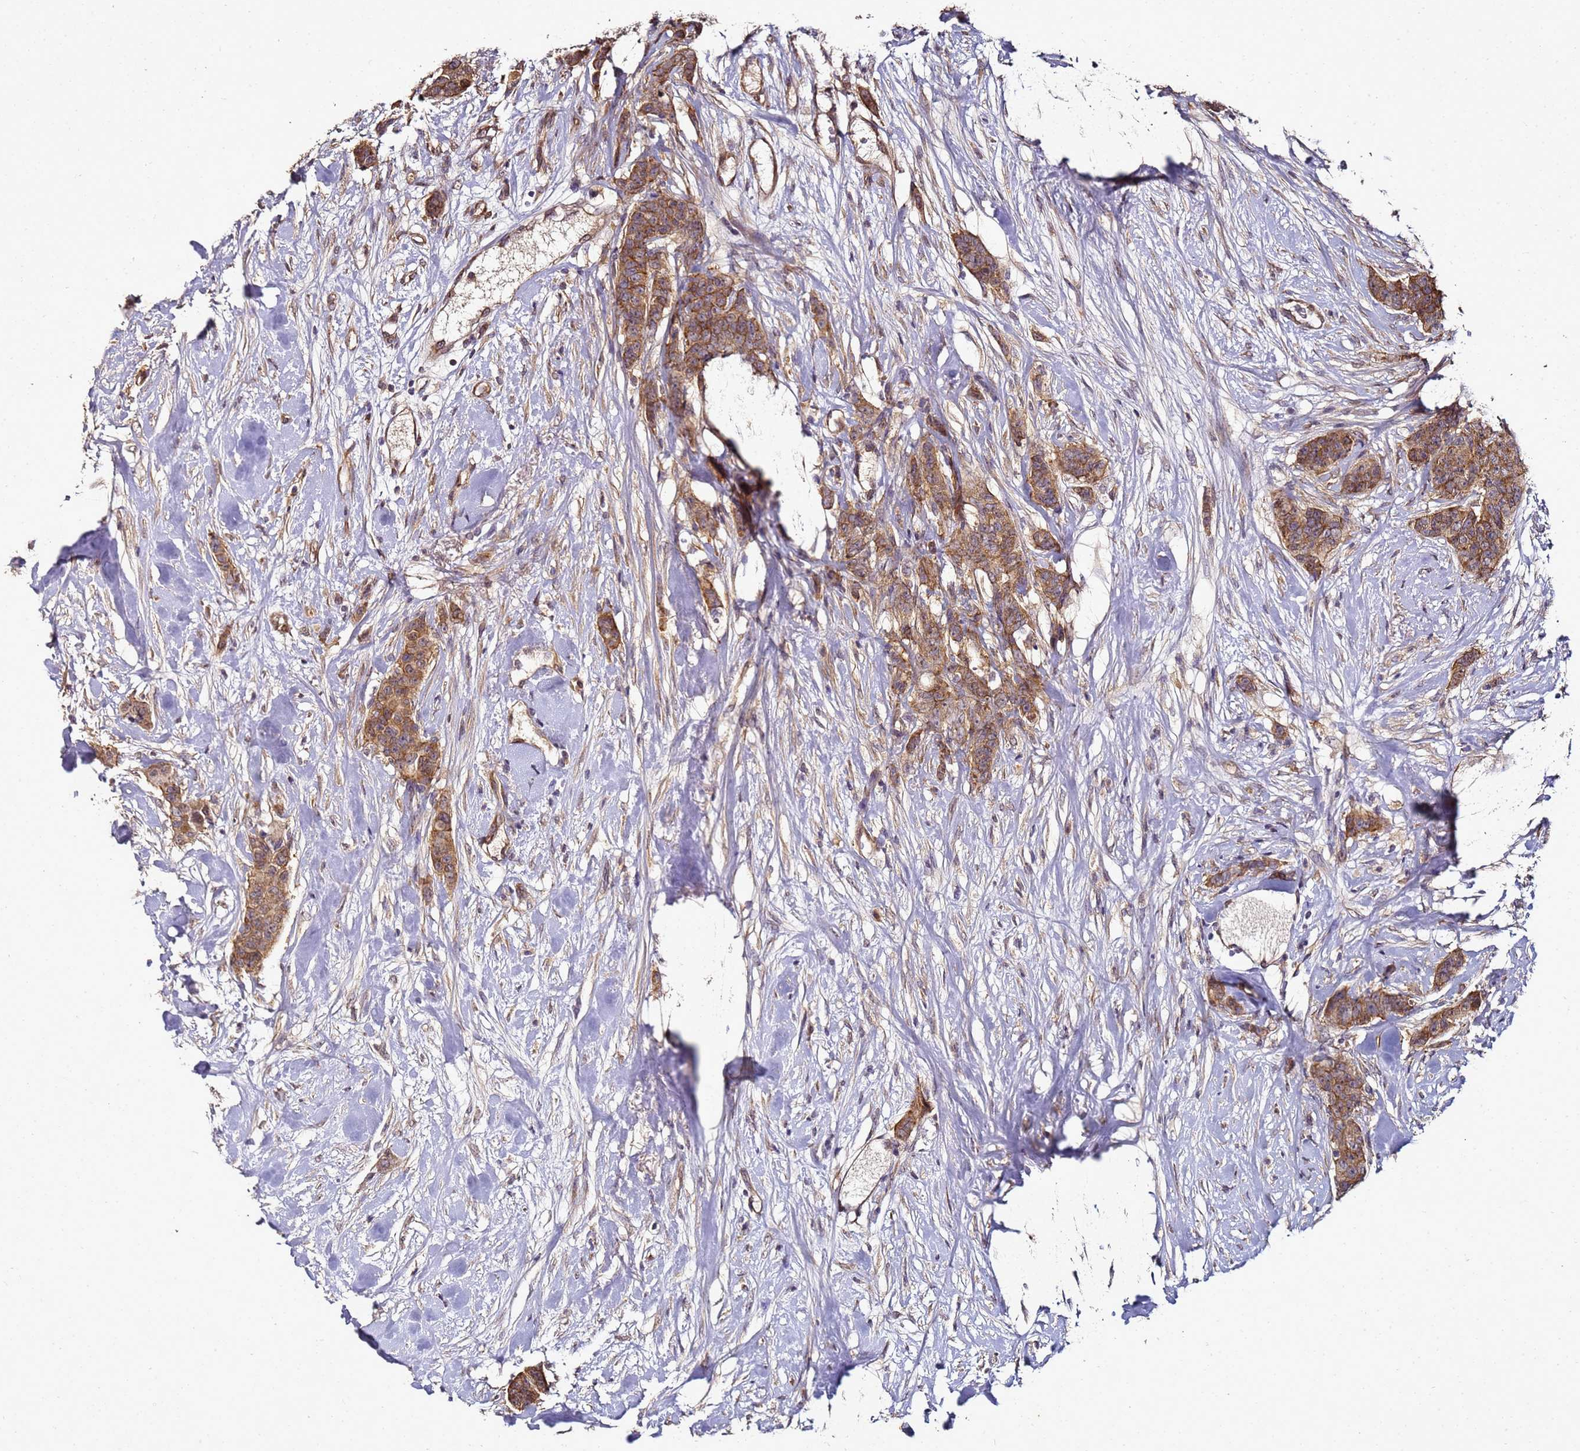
{"staining": {"intensity": "moderate", "quantity": ">75%", "location": "cytoplasmic/membranous"}, "tissue": "breast cancer", "cell_type": "Tumor cells", "image_type": "cancer", "snomed": [{"axis": "morphology", "description": "Duct carcinoma"}, {"axis": "topography", "description": "Breast"}], "caption": "Brown immunohistochemical staining in invasive ductal carcinoma (breast) displays moderate cytoplasmic/membranous positivity in approximately >75% of tumor cells.", "gene": "ANKRD17", "patient": {"sex": "female", "age": 40}}